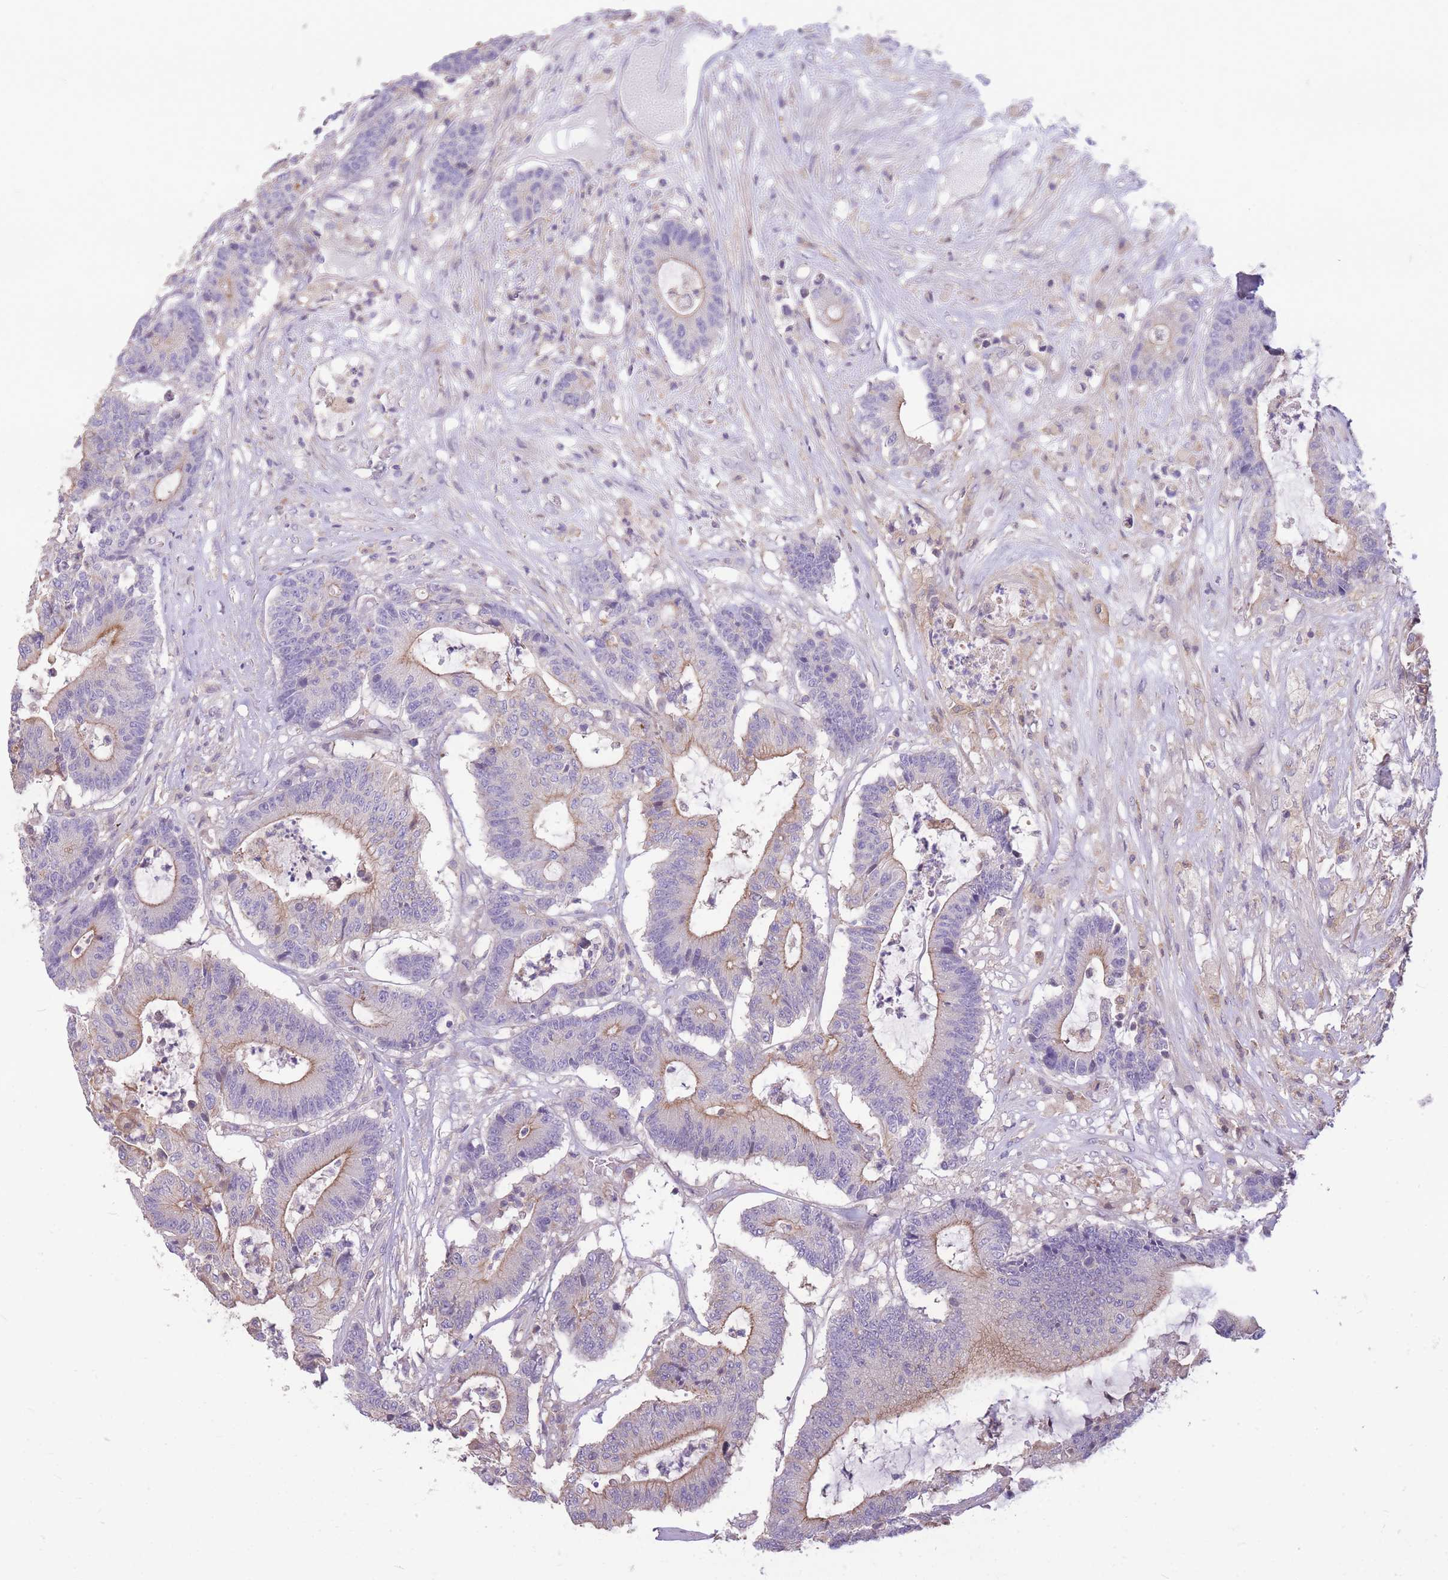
{"staining": {"intensity": "moderate", "quantity": "25%-75%", "location": "cytoplasmic/membranous"}, "tissue": "colorectal cancer", "cell_type": "Tumor cells", "image_type": "cancer", "snomed": [{"axis": "morphology", "description": "Adenocarcinoma, NOS"}, {"axis": "topography", "description": "Colon"}], "caption": "DAB immunohistochemical staining of colorectal cancer demonstrates moderate cytoplasmic/membranous protein staining in approximately 25%-75% of tumor cells. The protein of interest is shown in brown color, while the nuclei are stained blue.", "gene": "OR5T1", "patient": {"sex": "female", "age": 84}}